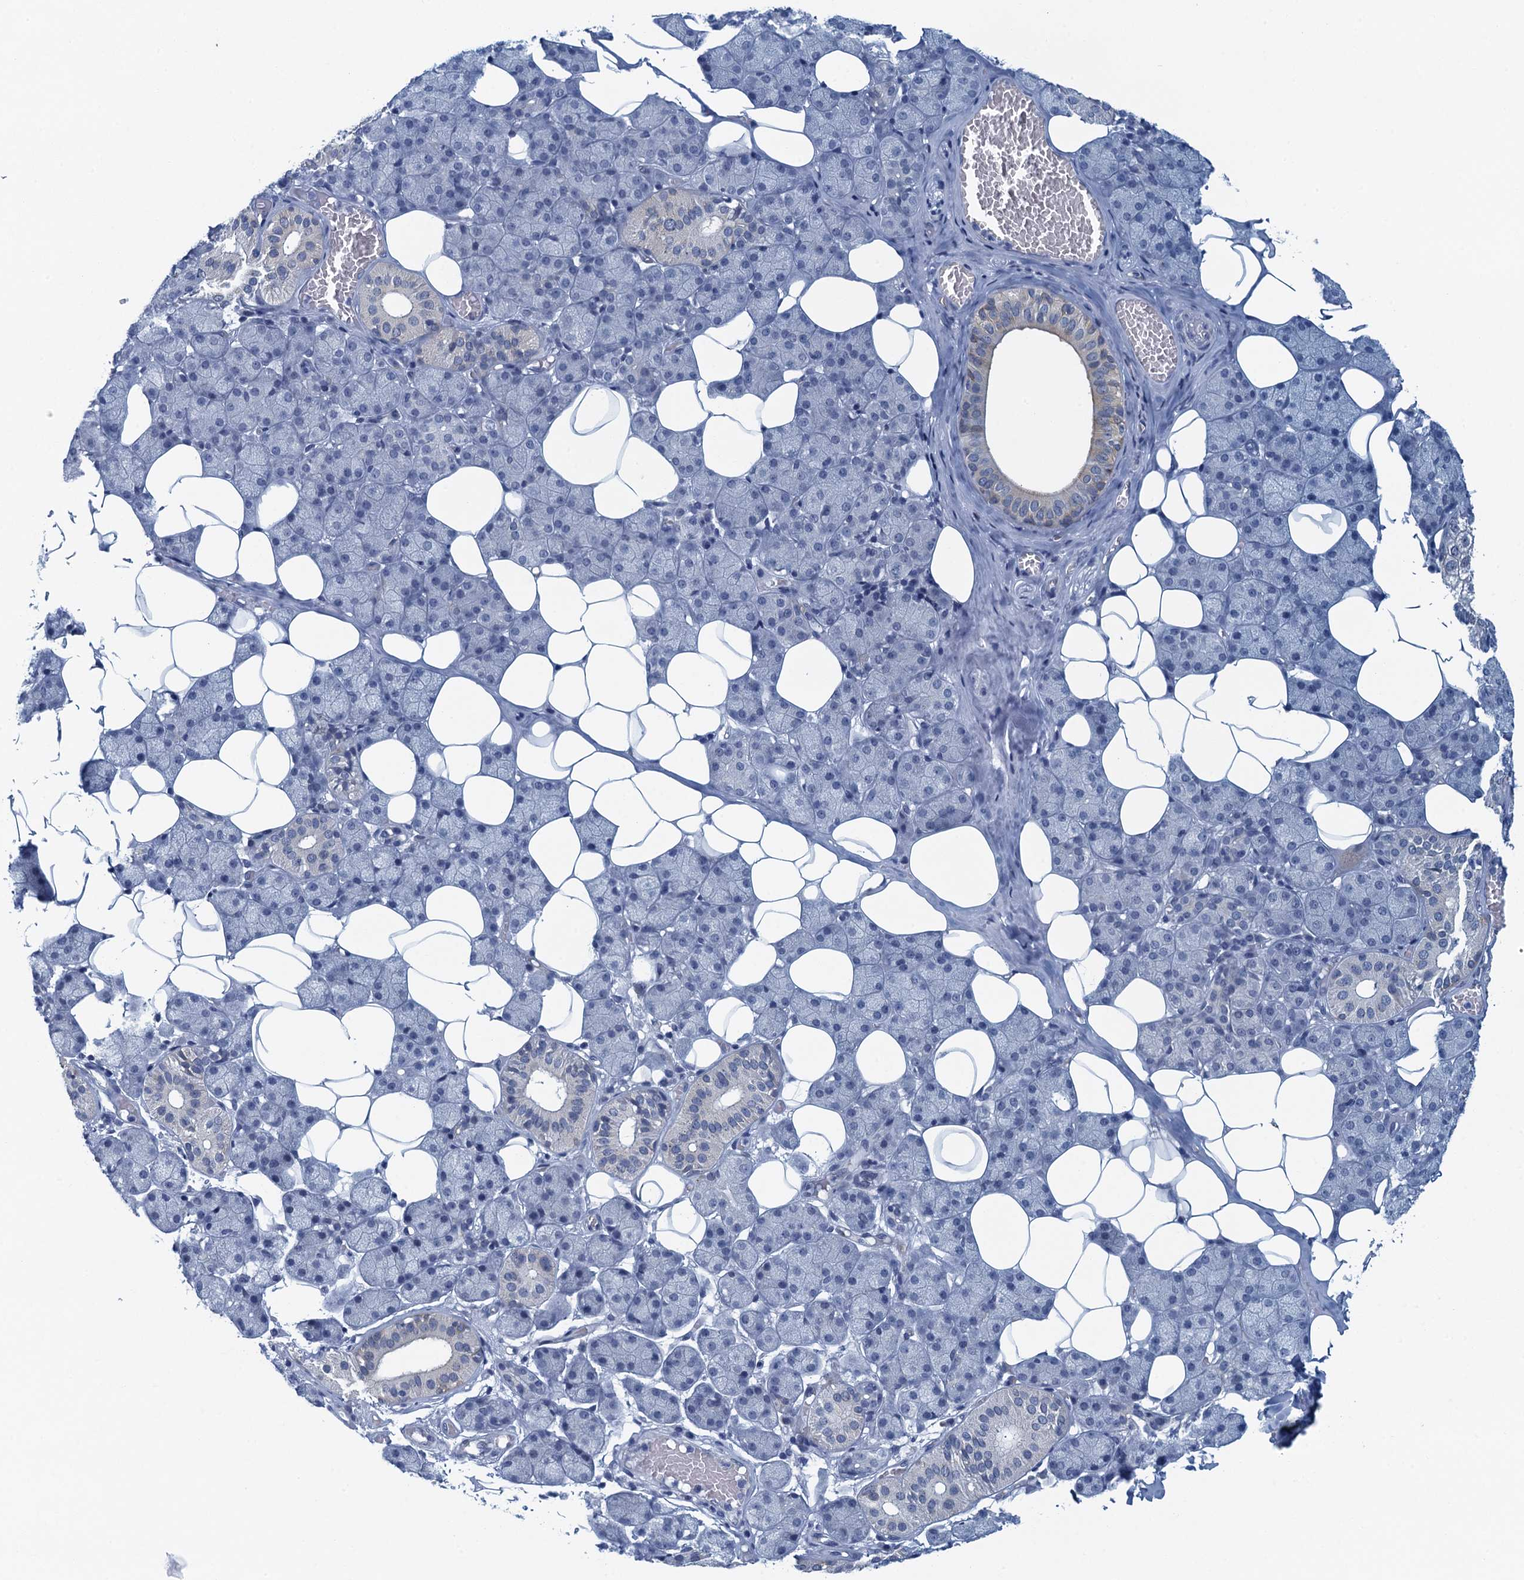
{"staining": {"intensity": "negative", "quantity": "none", "location": "none"}, "tissue": "salivary gland", "cell_type": "Glandular cells", "image_type": "normal", "snomed": [{"axis": "morphology", "description": "Normal tissue, NOS"}, {"axis": "topography", "description": "Salivary gland"}], "caption": "Benign salivary gland was stained to show a protein in brown. There is no significant positivity in glandular cells. The staining is performed using DAB brown chromogen with nuclei counter-stained in using hematoxylin.", "gene": "C16orf95", "patient": {"sex": "female", "age": 33}}